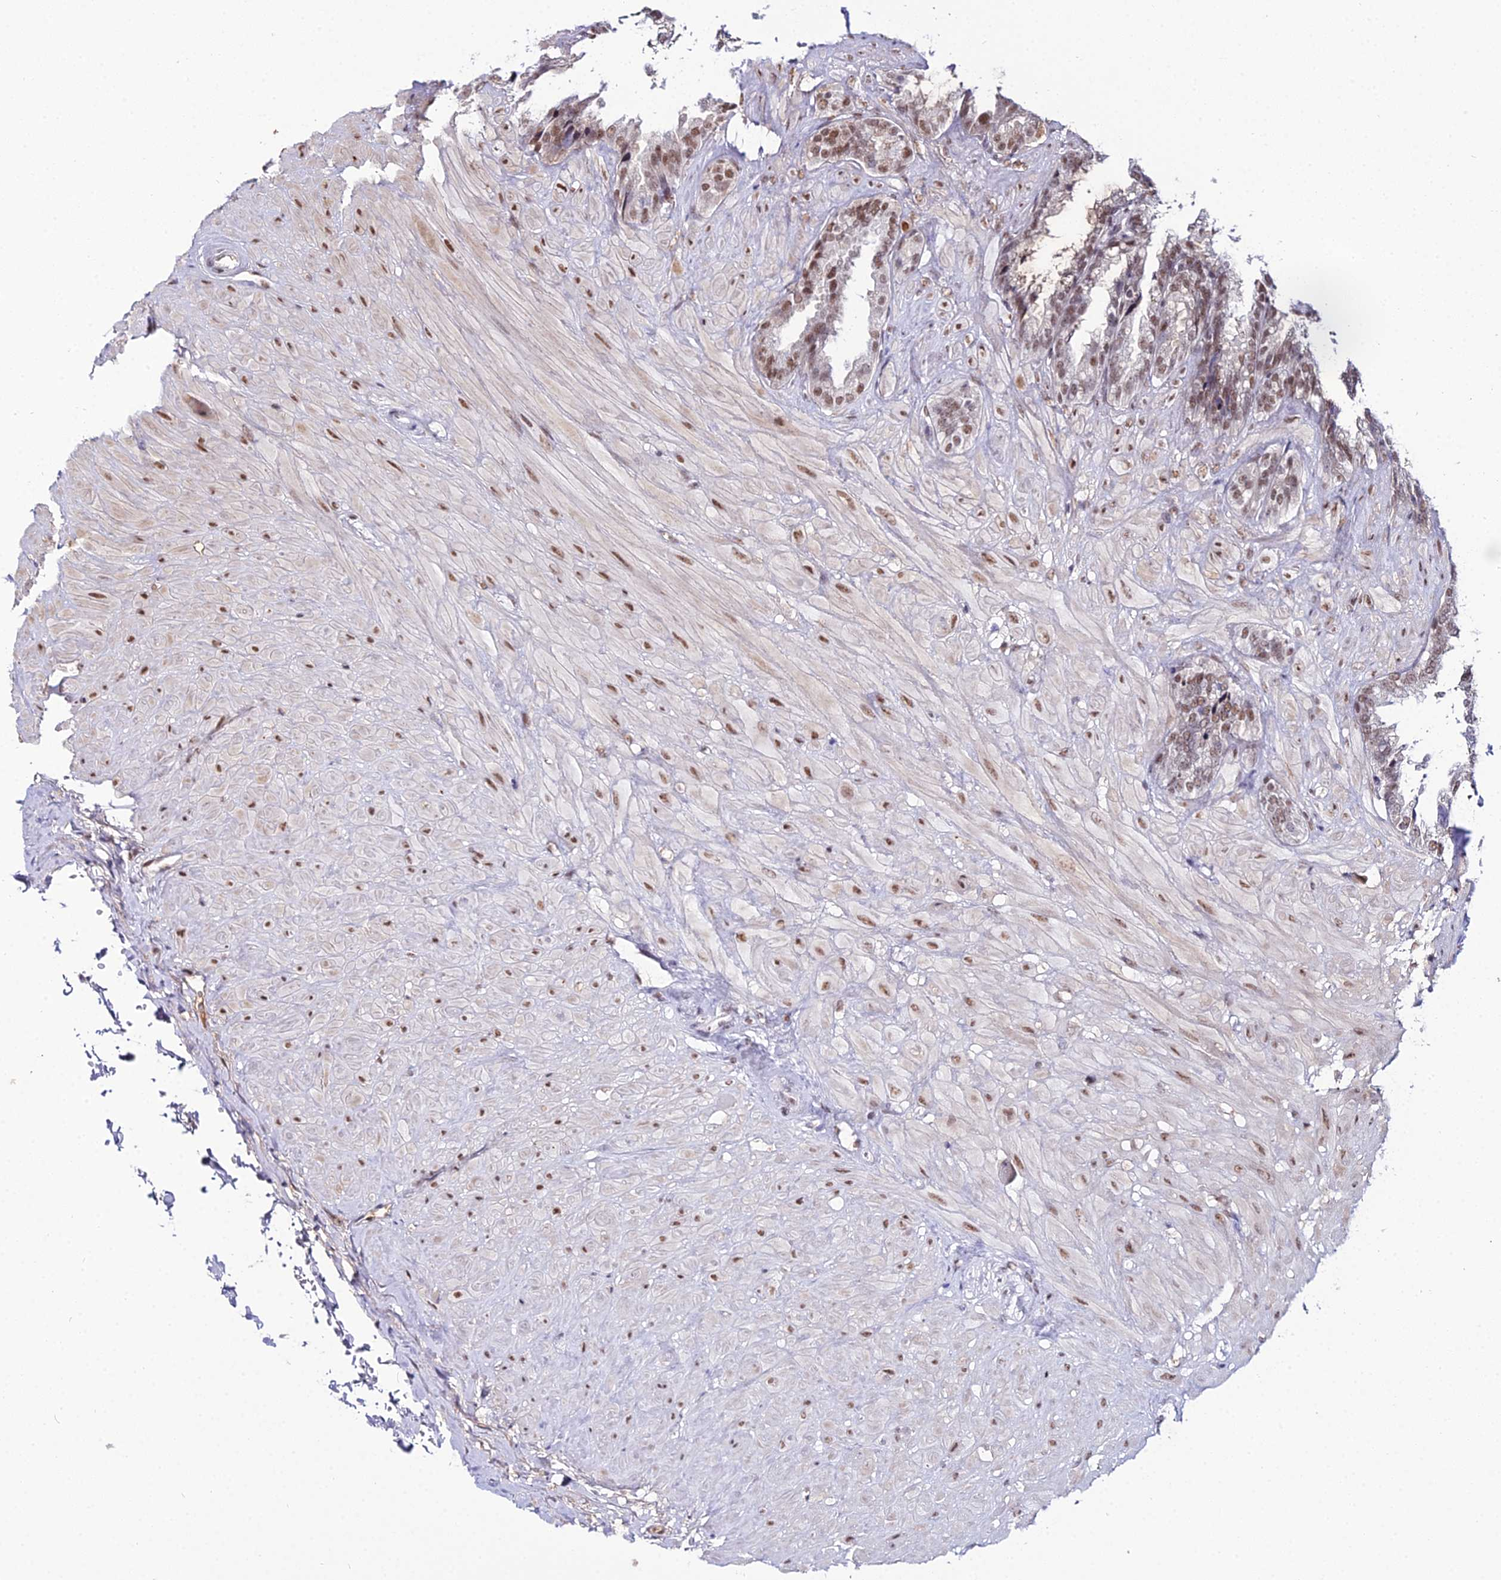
{"staining": {"intensity": "moderate", "quantity": ">75%", "location": "nuclear"}, "tissue": "seminal vesicle", "cell_type": "Glandular cells", "image_type": "normal", "snomed": [{"axis": "morphology", "description": "Normal tissue, NOS"}, {"axis": "topography", "description": "Seminal veicle"}], "caption": "Human seminal vesicle stained with a brown dye reveals moderate nuclear positive positivity in approximately >75% of glandular cells.", "gene": "RBM12", "patient": {"sex": "male", "age": 46}}